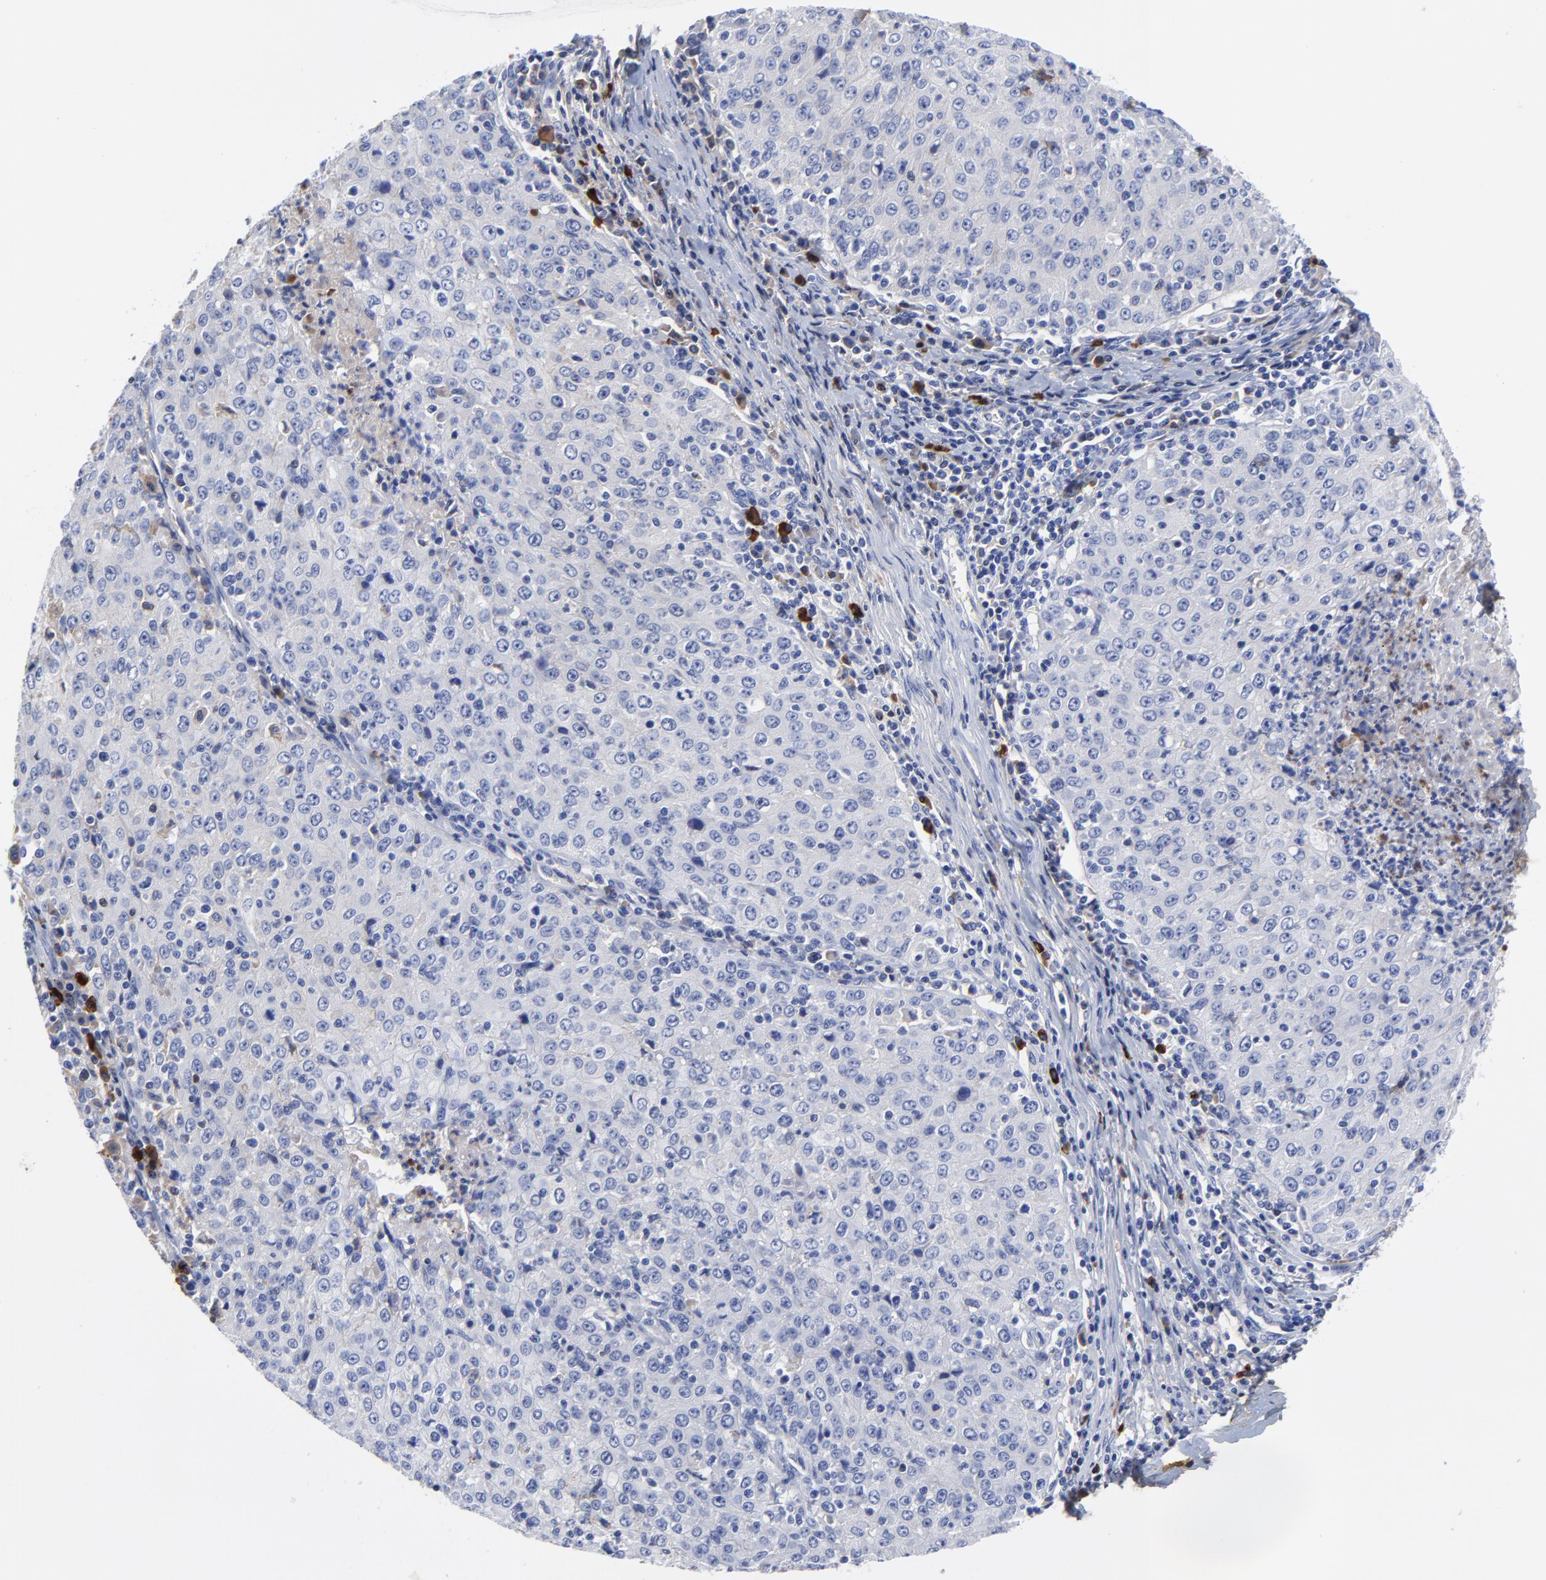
{"staining": {"intensity": "weak", "quantity": "<25%", "location": "cytoplasmic/membranous"}, "tissue": "cervical cancer", "cell_type": "Tumor cells", "image_type": "cancer", "snomed": [{"axis": "morphology", "description": "Squamous cell carcinoma, NOS"}, {"axis": "topography", "description": "Cervix"}], "caption": "Human cervical squamous cell carcinoma stained for a protein using immunohistochemistry demonstrates no expression in tumor cells.", "gene": "IGLV3-10", "patient": {"sex": "female", "age": 27}}